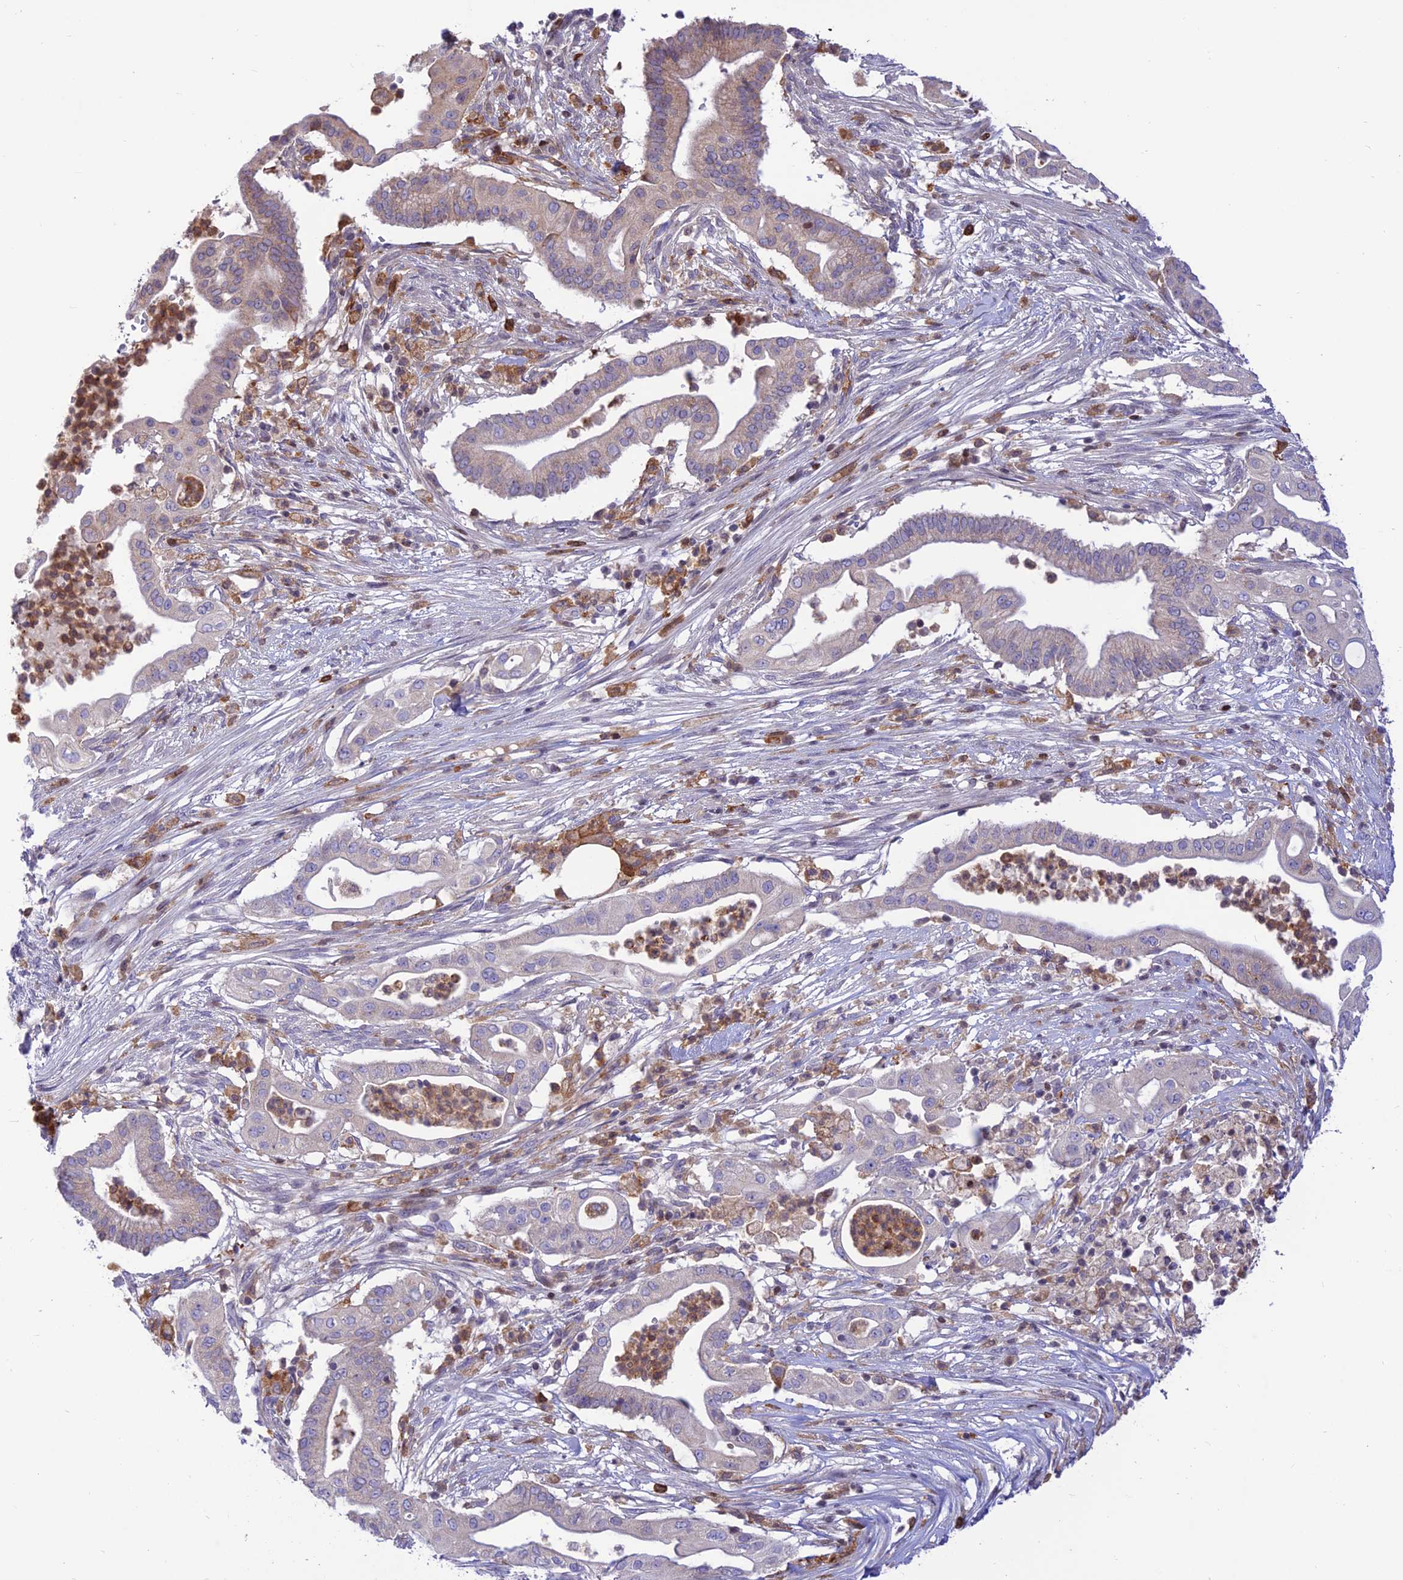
{"staining": {"intensity": "weak", "quantity": "<25%", "location": "cytoplasmic/membranous"}, "tissue": "pancreatic cancer", "cell_type": "Tumor cells", "image_type": "cancer", "snomed": [{"axis": "morphology", "description": "Adenocarcinoma, NOS"}, {"axis": "topography", "description": "Pancreas"}], "caption": "Immunohistochemical staining of human adenocarcinoma (pancreatic) shows no significant expression in tumor cells. (DAB (3,3'-diaminobenzidine) immunohistochemistry with hematoxylin counter stain).", "gene": "FAM186B", "patient": {"sex": "male", "age": 68}}